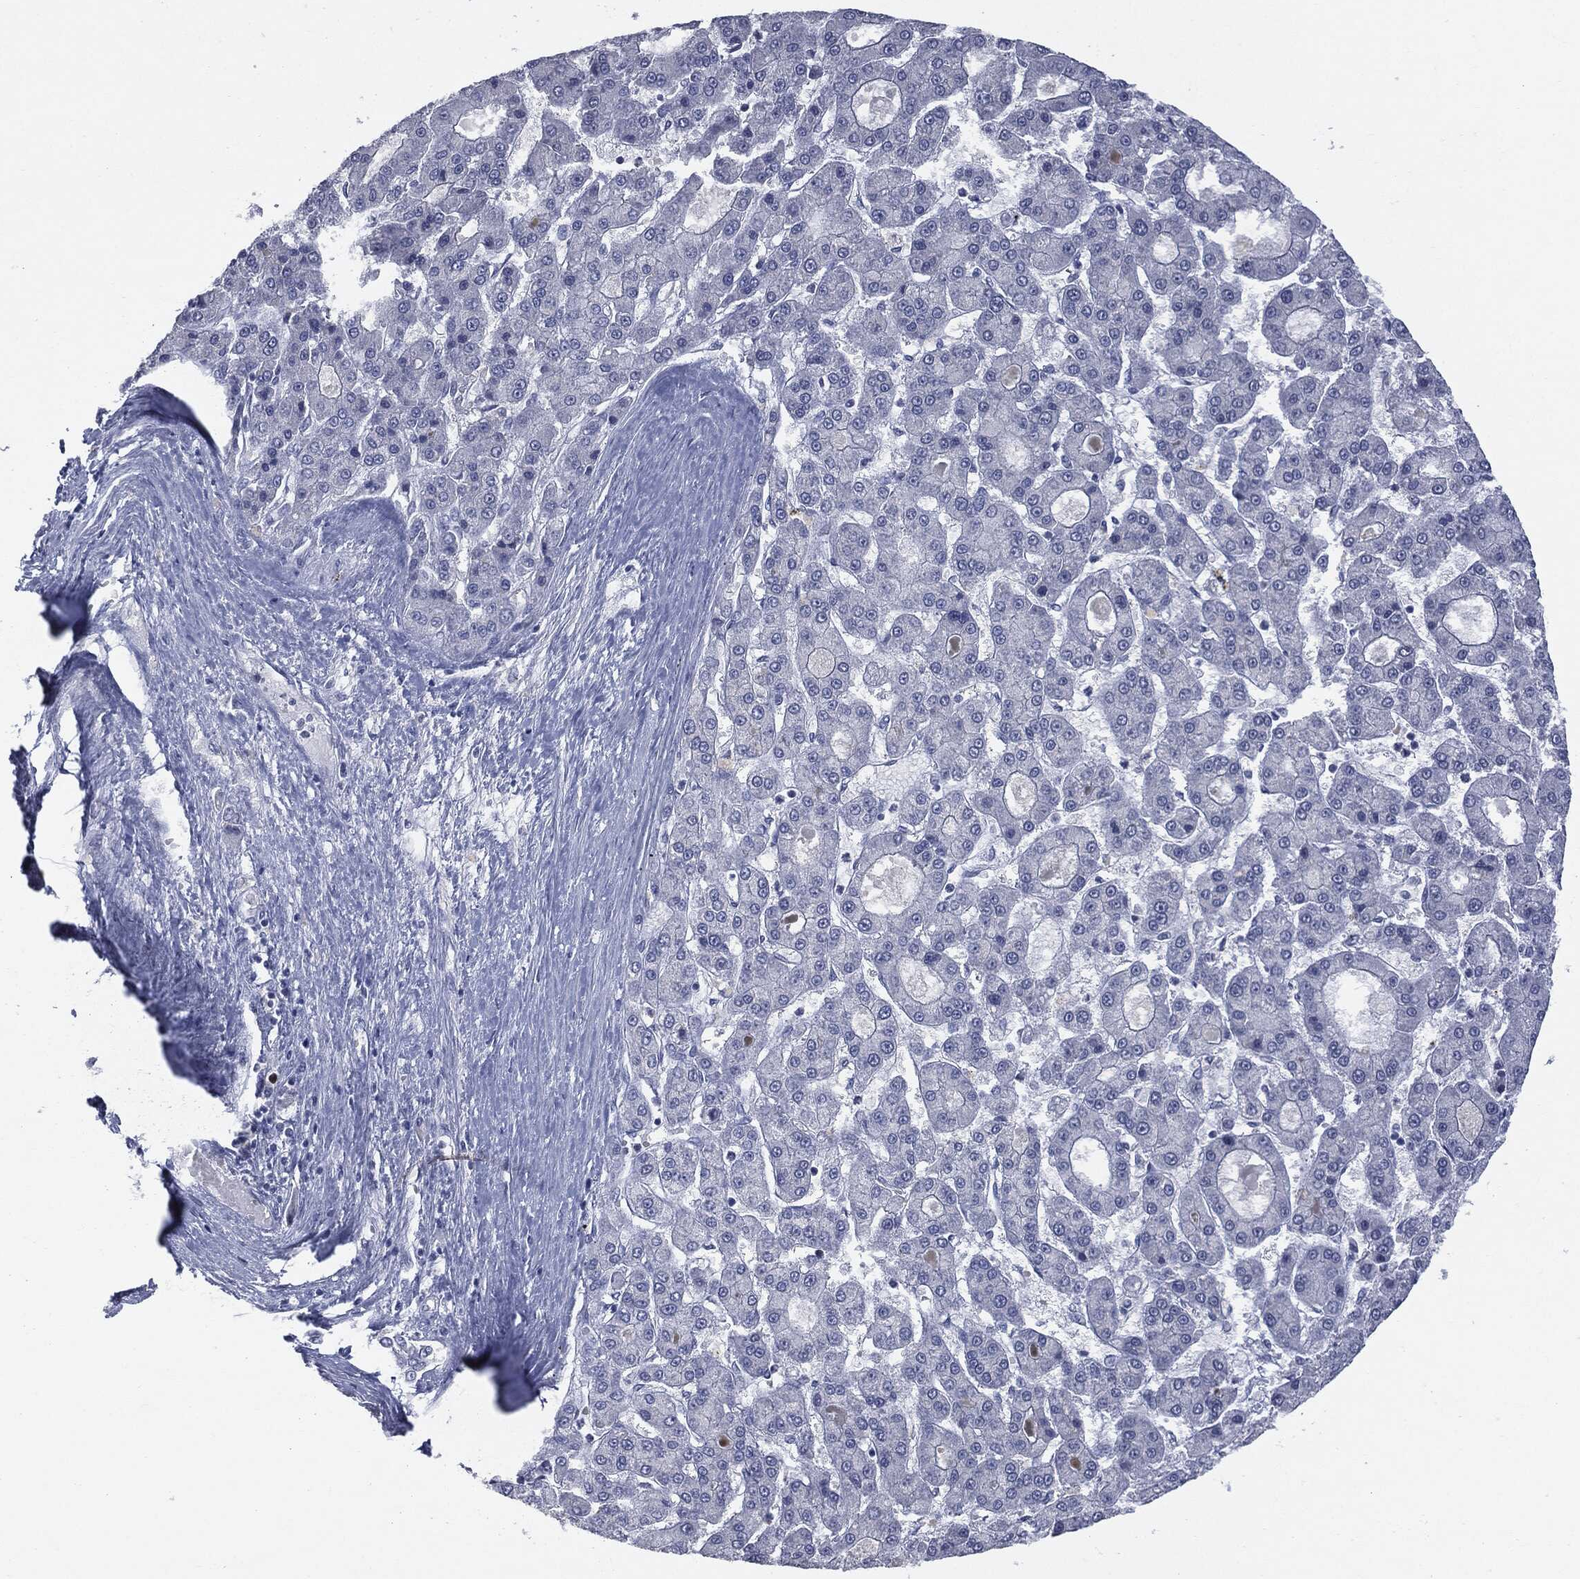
{"staining": {"intensity": "negative", "quantity": "none", "location": "none"}, "tissue": "liver cancer", "cell_type": "Tumor cells", "image_type": "cancer", "snomed": [{"axis": "morphology", "description": "Carcinoma, Hepatocellular, NOS"}, {"axis": "topography", "description": "Liver"}], "caption": "Immunohistochemistry image of neoplastic tissue: human hepatocellular carcinoma (liver) stained with DAB reveals no significant protein positivity in tumor cells.", "gene": "UBE2C", "patient": {"sex": "male", "age": 70}}